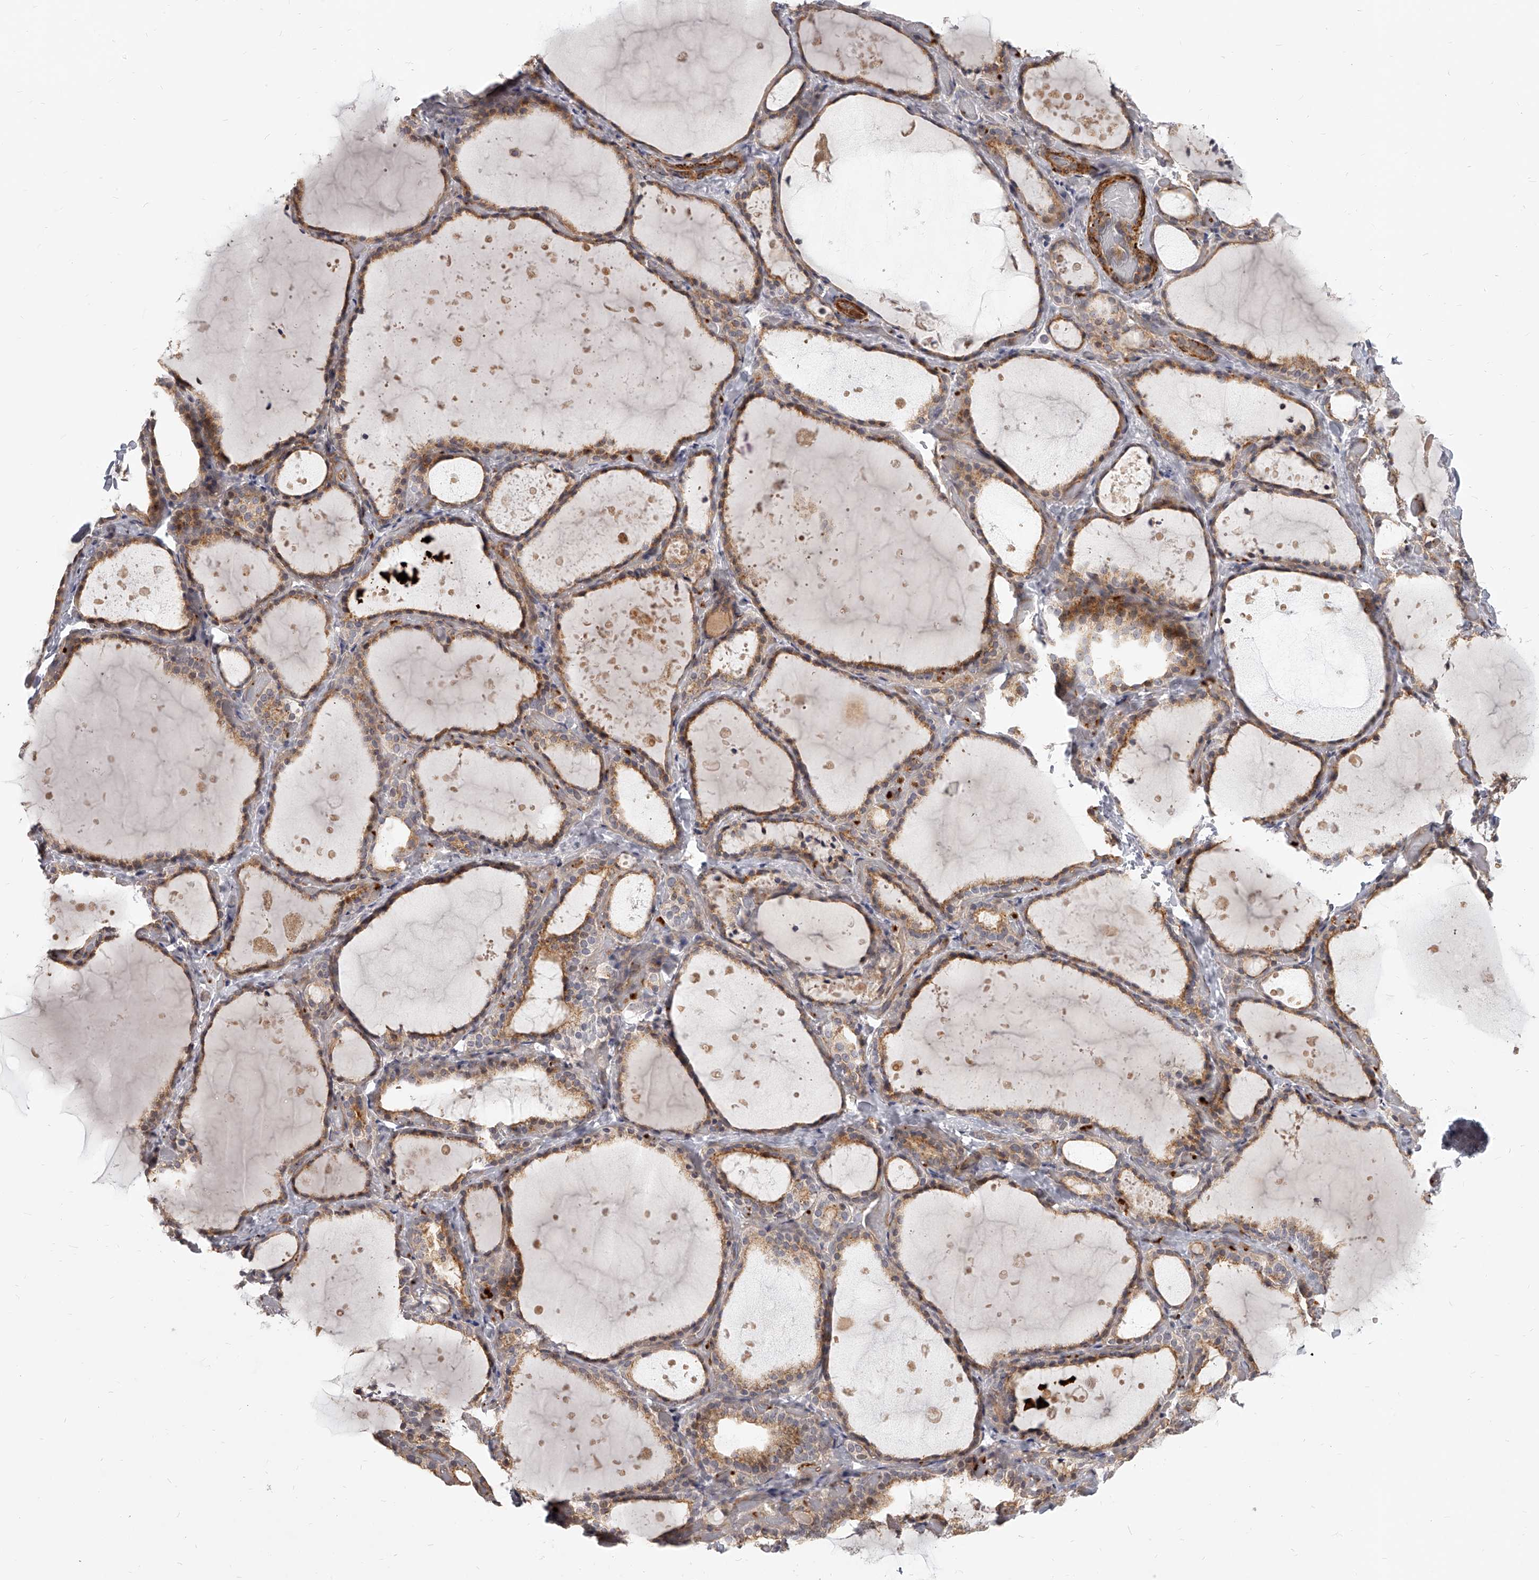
{"staining": {"intensity": "moderate", "quantity": ">75%", "location": "cytoplasmic/membranous"}, "tissue": "thyroid gland", "cell_type": "Glandular cells", "image_type": "normal", "snomed": [{"axis": "morphology", "description": "Normal tissue, NOS"}, {"axis": "topography", "description": "Thyroid gland"}], "caption": "Immunohistochemical staining of normal human thyroid gland reveals >75% levels of moderate cytoplasmic/membranous protein expression in approximately >75% of glandular cells. The protein is shown in brown color, while the nuclei are stained blue.", "gene": "SLC37A1", "patient": {"sex": "female", "age": 44}}